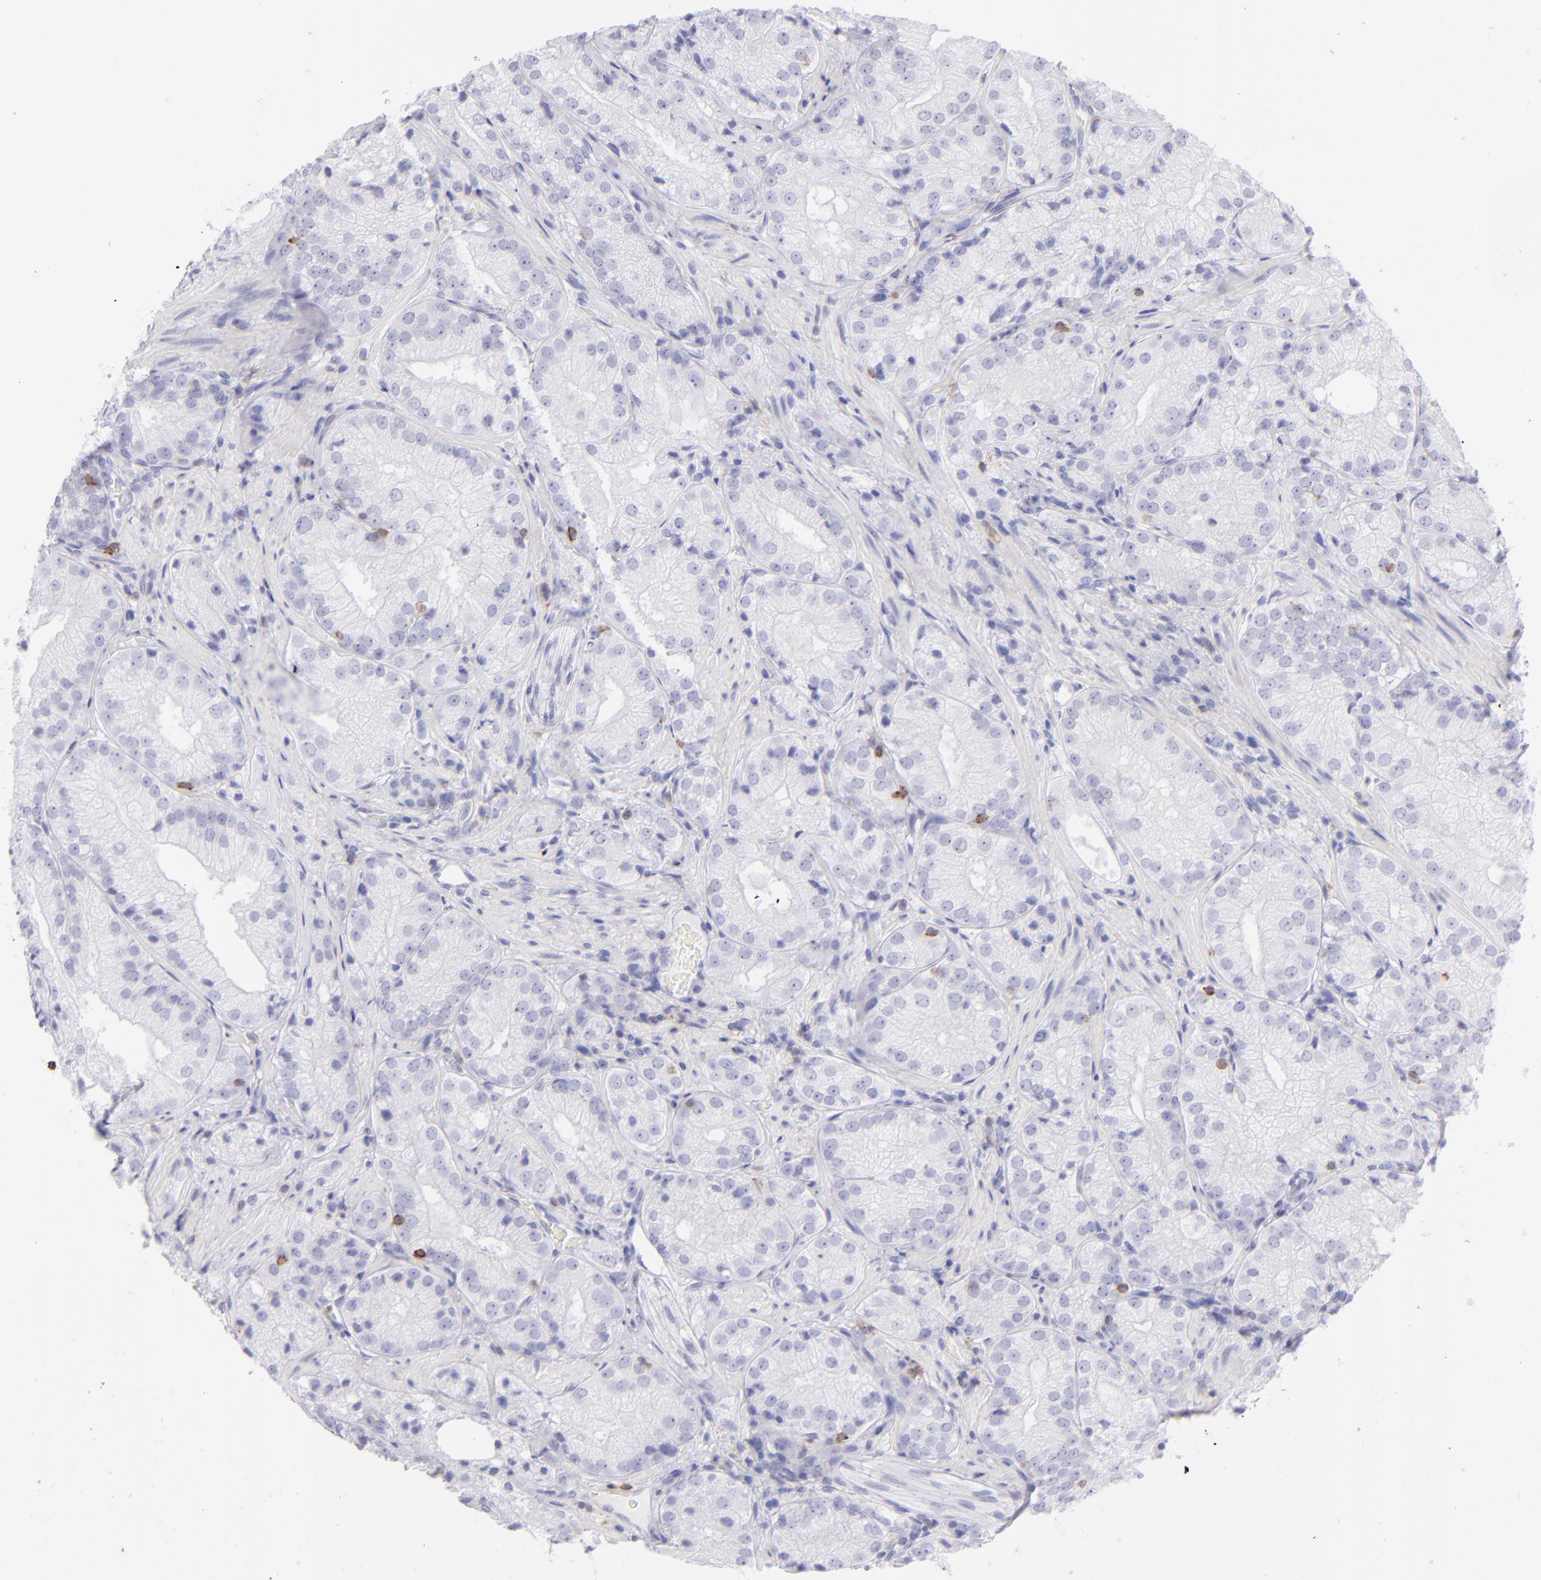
{"staining": {"intensity": "negative", "quantity": "none", "location": "none"}, "tissue": "prostate cancer", "cell_type": "Tumor cells", "image_type": "cancer", "snomed": [{"axis": "morphology", "description": "Adenocarcinoma, Low grade"}, {"axis": "topography", "description": "Prostate"}], "caption": "Tumor cells are negative for protein expression in human low-grade adenocarcinoma (prostate).", "gene": "CD69", "patient": {"sex": "male", "age": 60}}